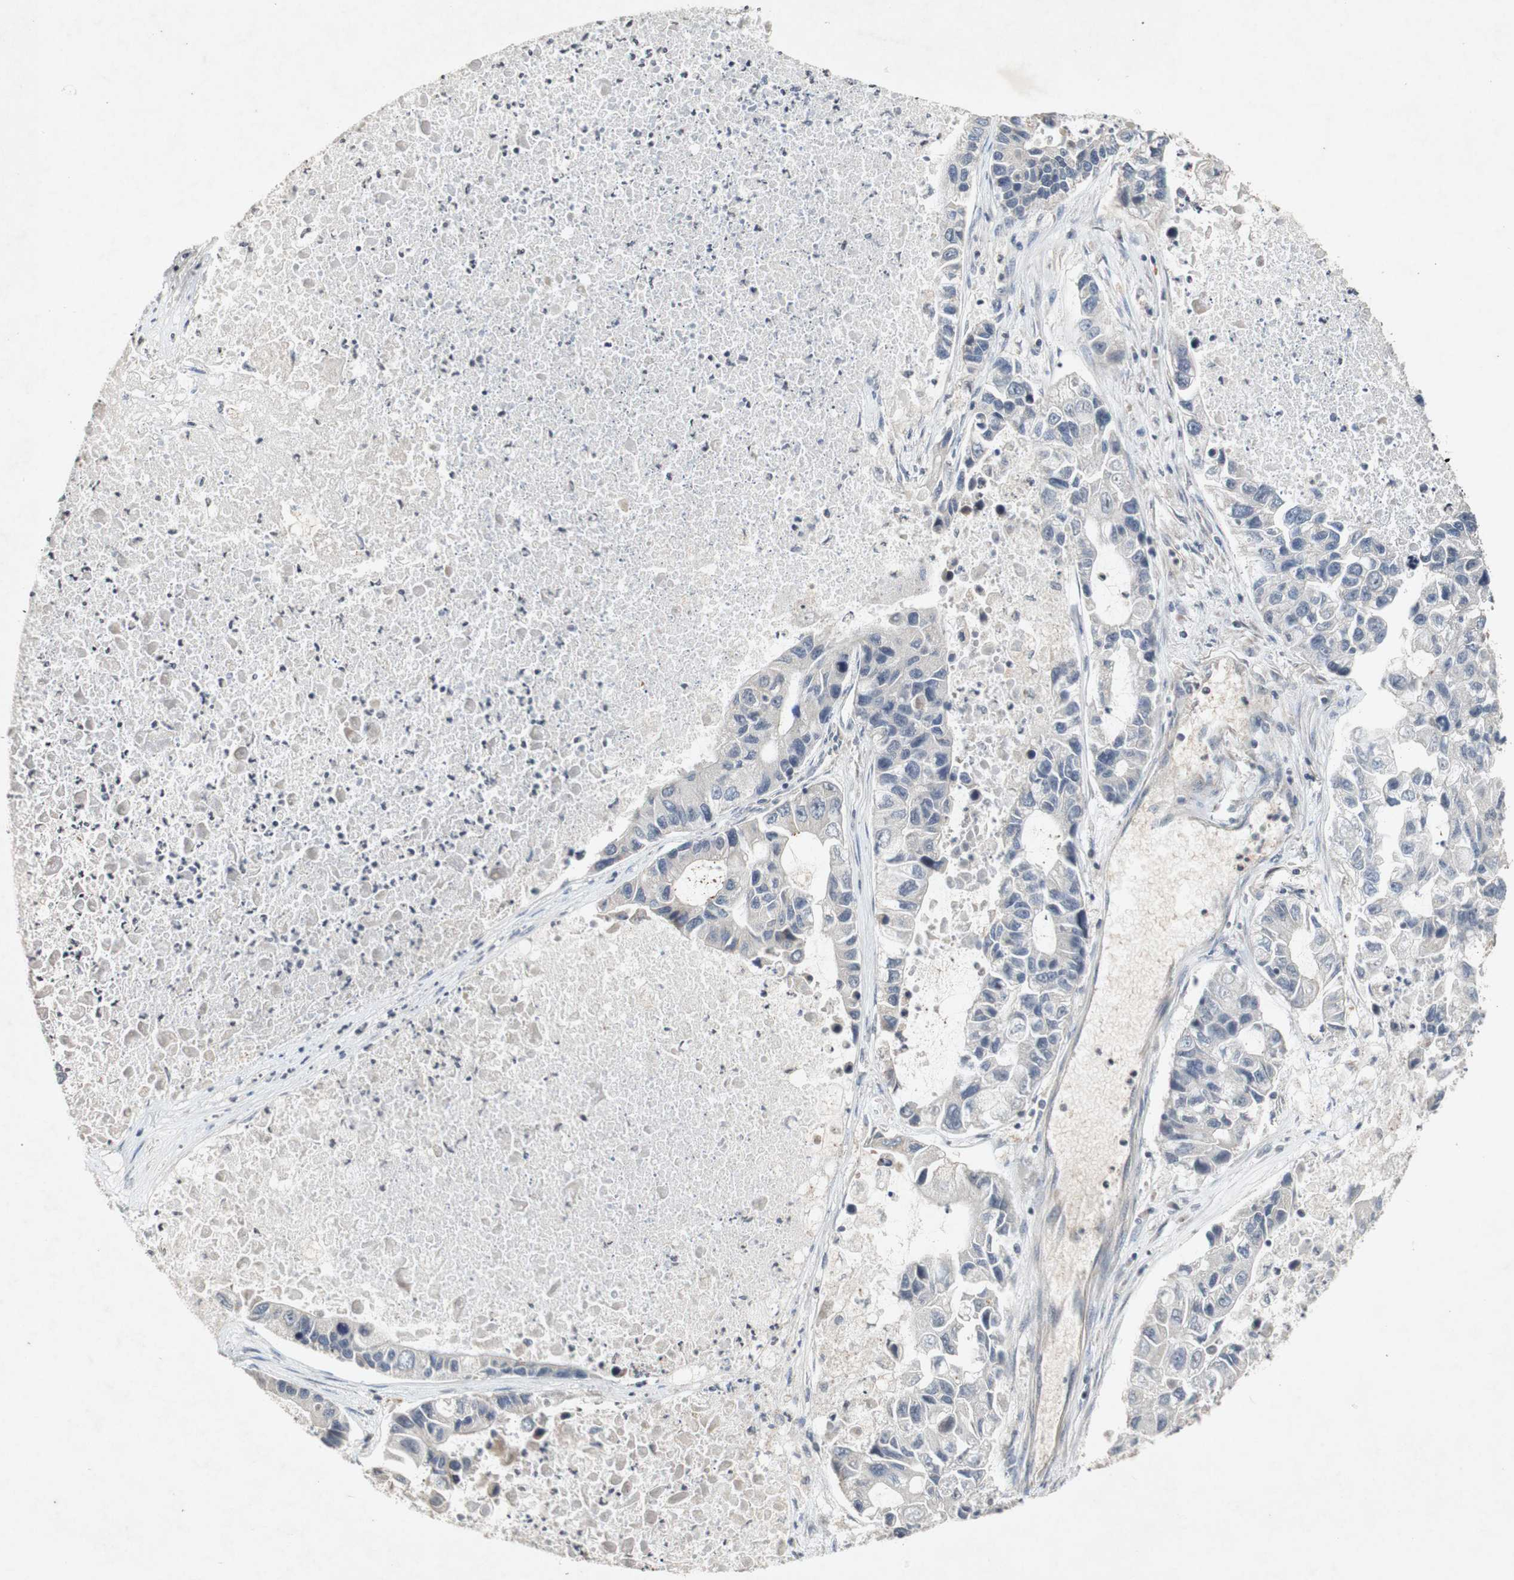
{"staining": {"intensity": "weak", "quantity": ">75%", "location": "cytoplasmic/membranous"}, "tissue": "lung cancer", "cell_type": "Tumor cells", "image_type": "cancer", "snomed": [{"axis": "morphology", "description": "Adenocarcinoma, NOS"}, {"axis": "topography", "description": "Lung"}], "caption": "Immunohistochemical staining of lung cancer demonstrates weak cytoplasmic/membranous protein expression in approximately >75% of tumor cells. Immunohistochemistry stains the protein in brown and the nuclei are stained blue.", "gene": "PIN1", "patient": {"sex": "female", "age": 51}}